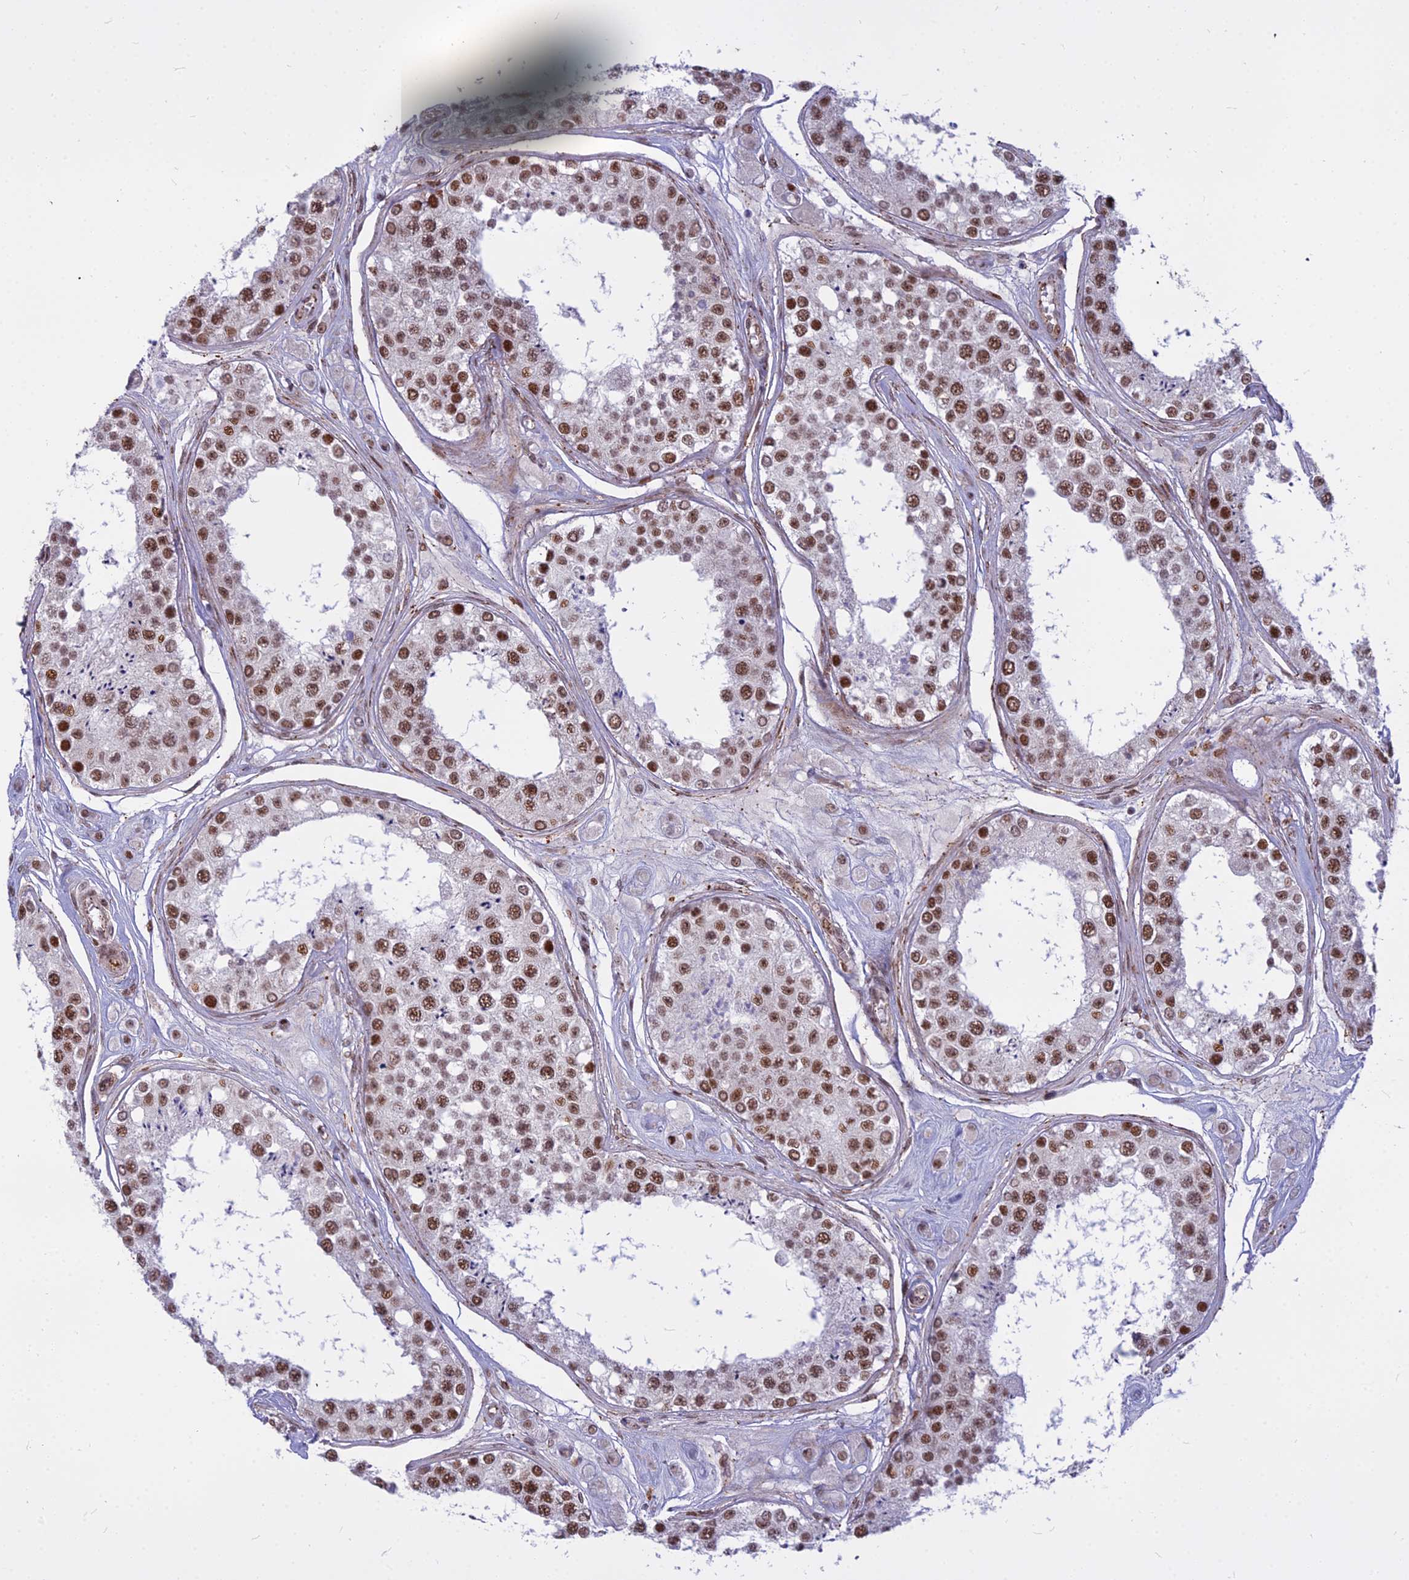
{"staining": {"intensity": "strong", "quantity": ">75%", "location": "nuclear"}, "tissue": "testis", "cell_type": "Cells in seminiferous ducts", "image_type": "normal", "snomed": [{"axis": "morphology", "description": "Normal tissue, NOS"}, {"axis": "topography", "description": "Testis"}], "caption": "Protein expression analysis of normal testis exhibits strong nuclear staining in about >75% of cells in seminiferous ducts.", "gene": "ALG10B", "patient": {"sex": "male", "age": 25}}